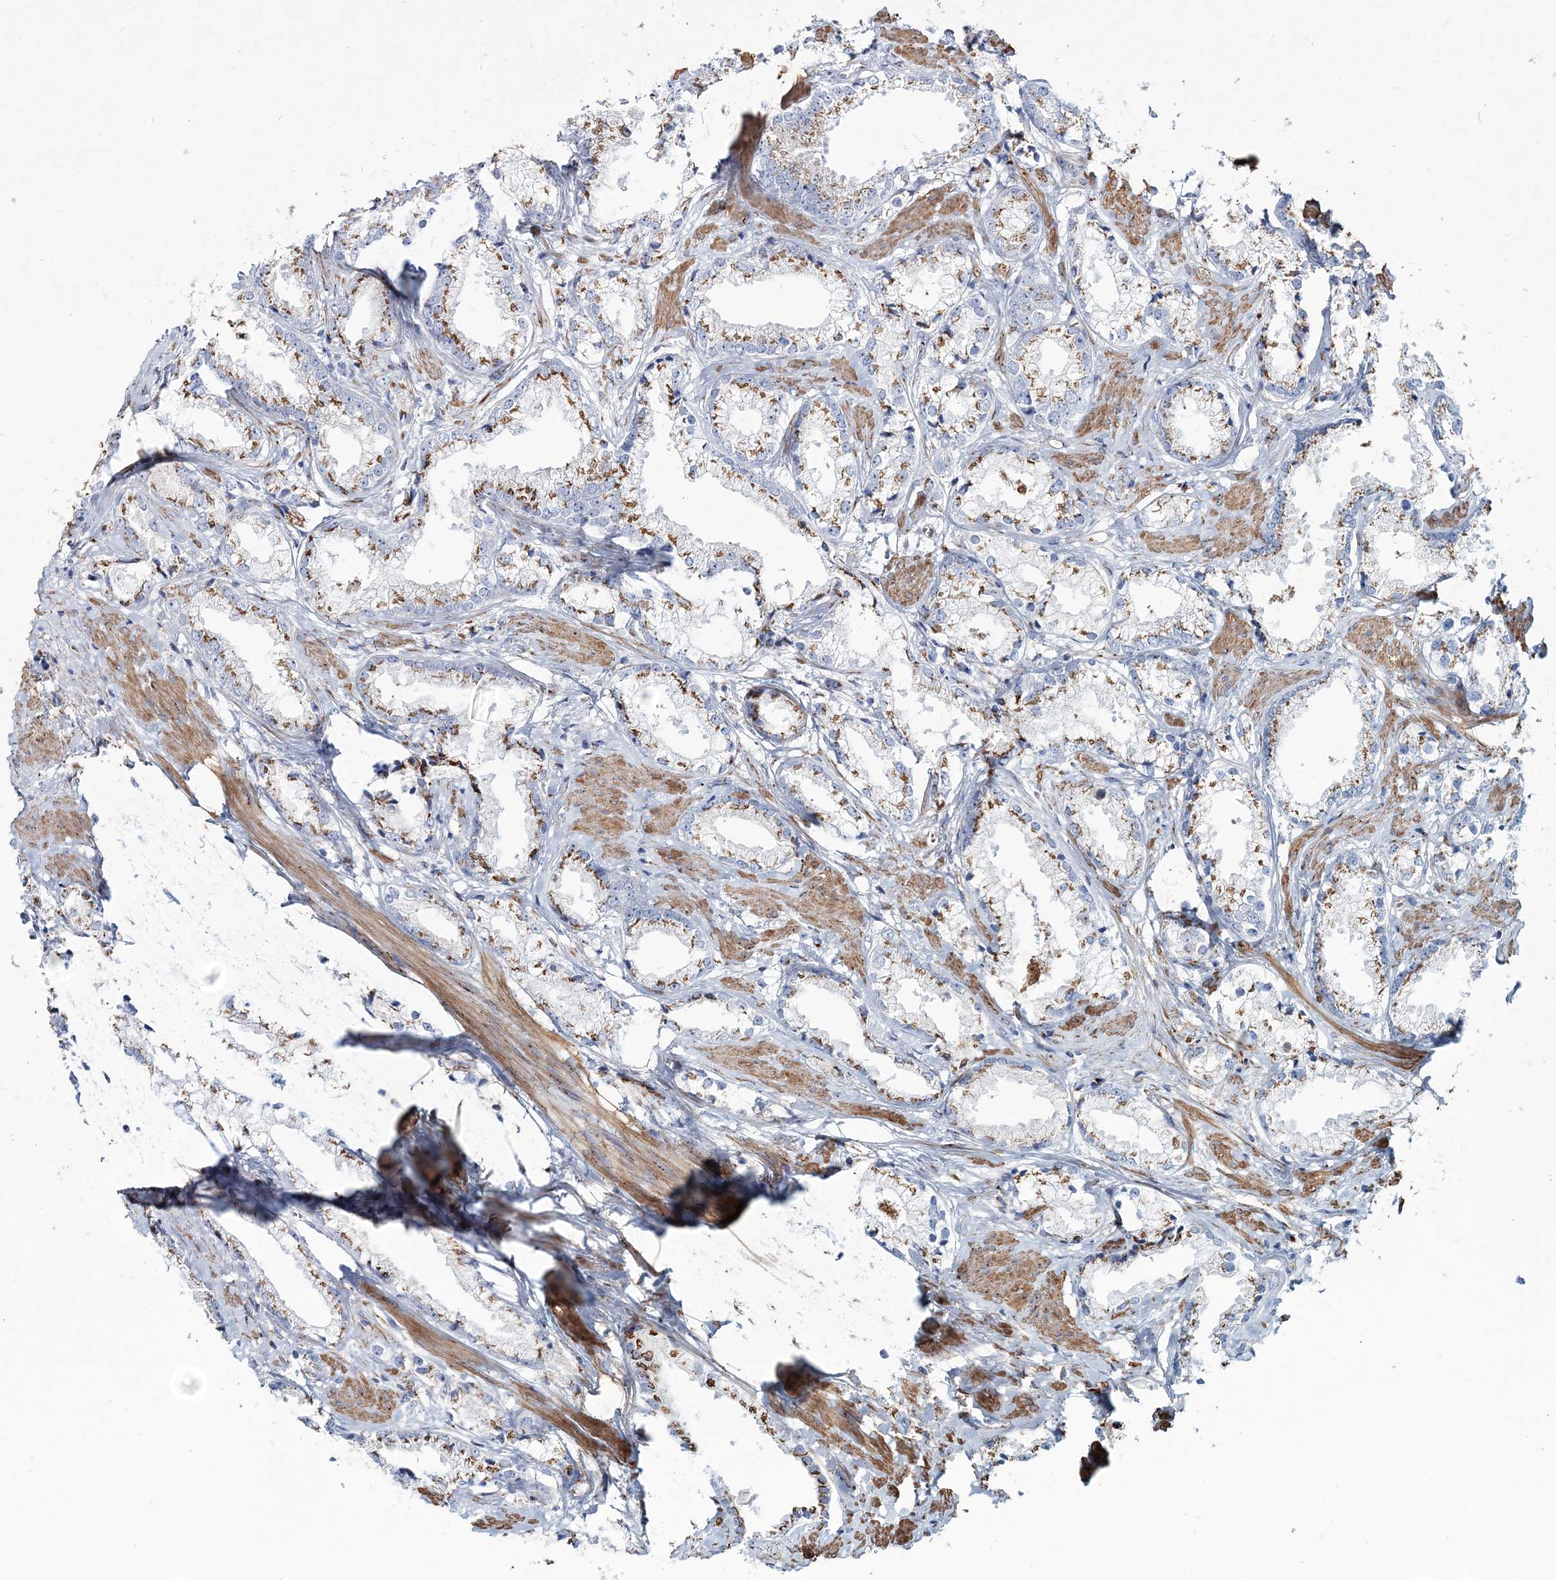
{"staining": {"intensity": "moderate", "quantity": ">75%", "location": "cytoplasmic/membranous"}, "tissue": "prostate cancer", "cell_type": "Tumor cells", "image_type": "cancer", "snomed": [{"axis": "morphology", "description": "Adenocarcinoma, High grade"}, {"axis": "topography", "description": "Prostate"}], "caption": "The micrograph exhibits a brown stain indicating the presence of a protein in the cytoplasmic/membranous of tumor cells in prostate cancer.", "gene": "MAN1A2", "patient": {"sex": "male", "age": 66}}